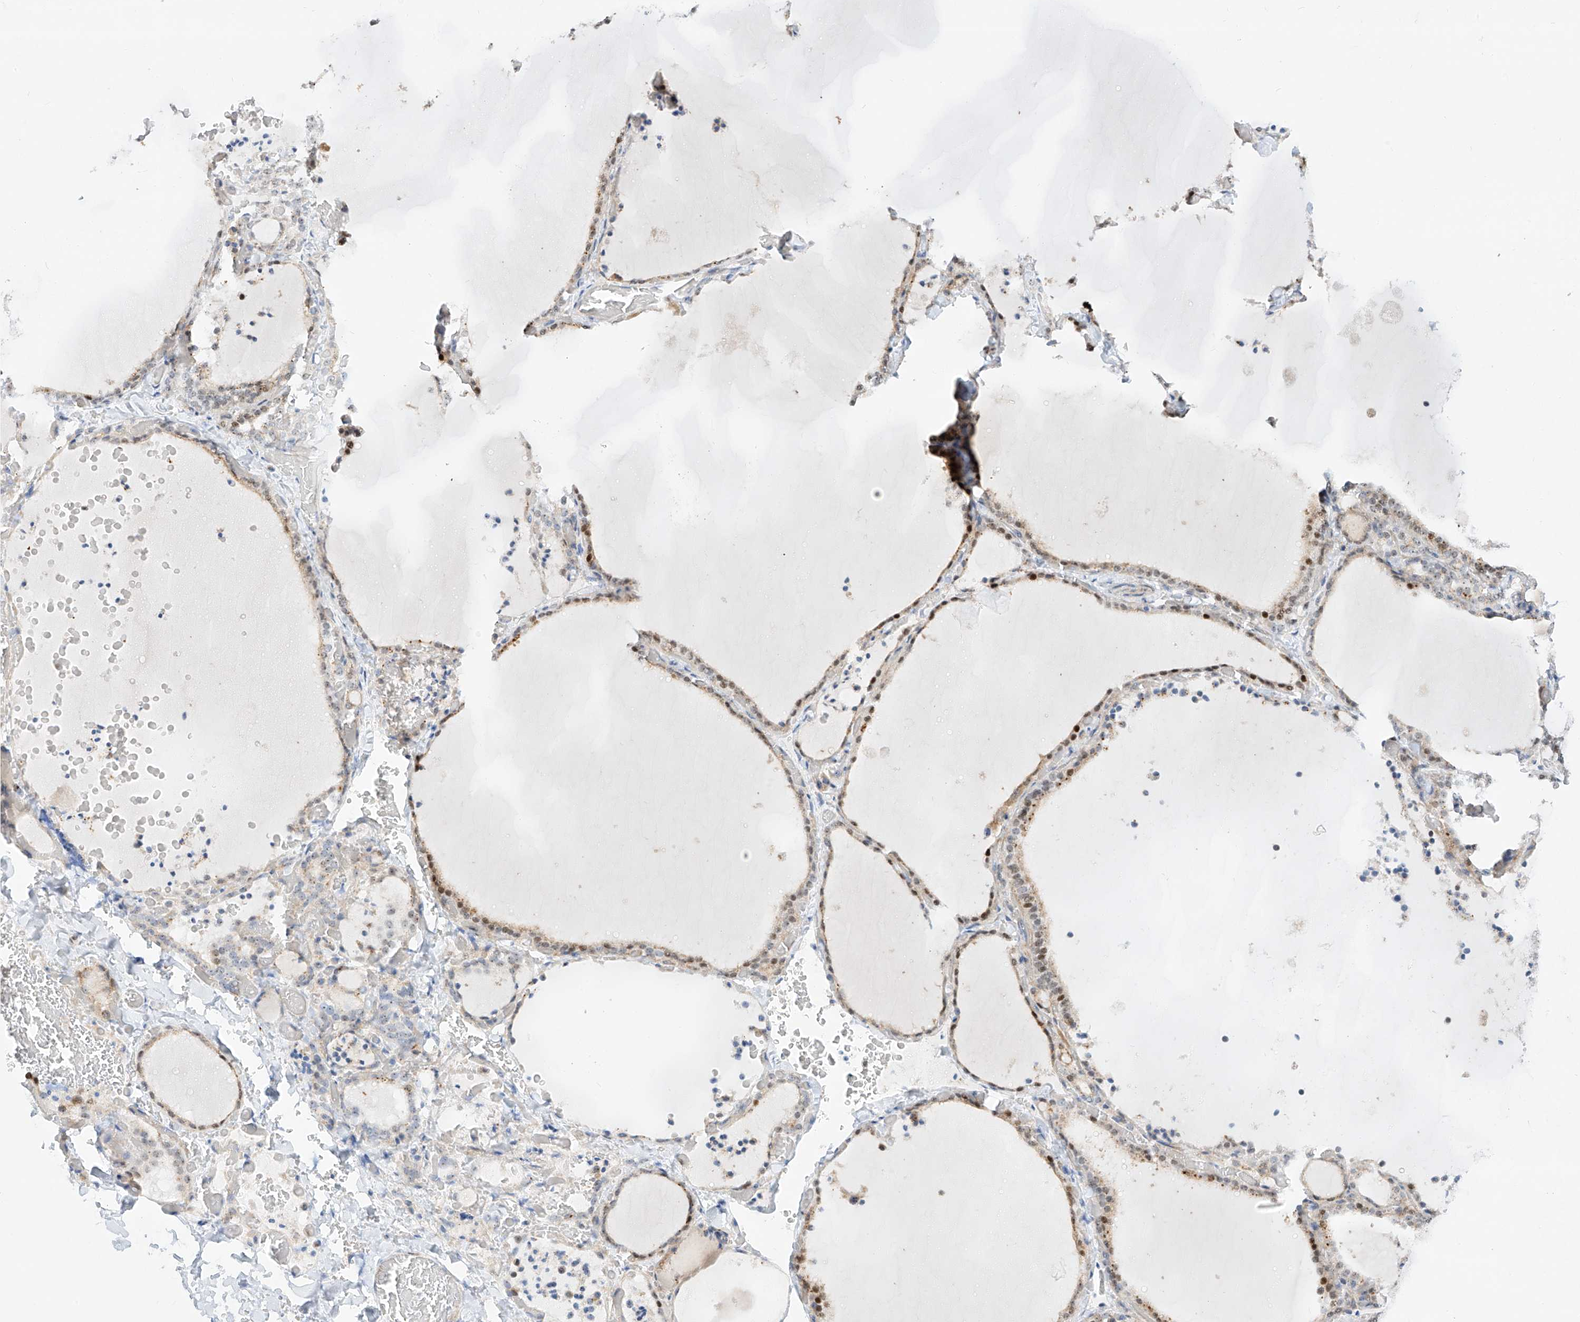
{"staining": {"intensity": "moderate", "quantity": "<25%", "location": "nuclear"}, "tissue": "thyroid gland", "cell_type": "Glandular cells", "image_type": "normal", "snomed": [{"axis": "morphology", "description": "Normal tissue, NOS"}, {"axis": "topography", "description": "Thyroid gland"}], "caption": "Protein expression analysis of benign human thyroid gland reveals moderate nuclear positivity in approximately <25% of glandular cells.", "gene": "SNU13", "patient": {"sex": "female", "age": 22}}